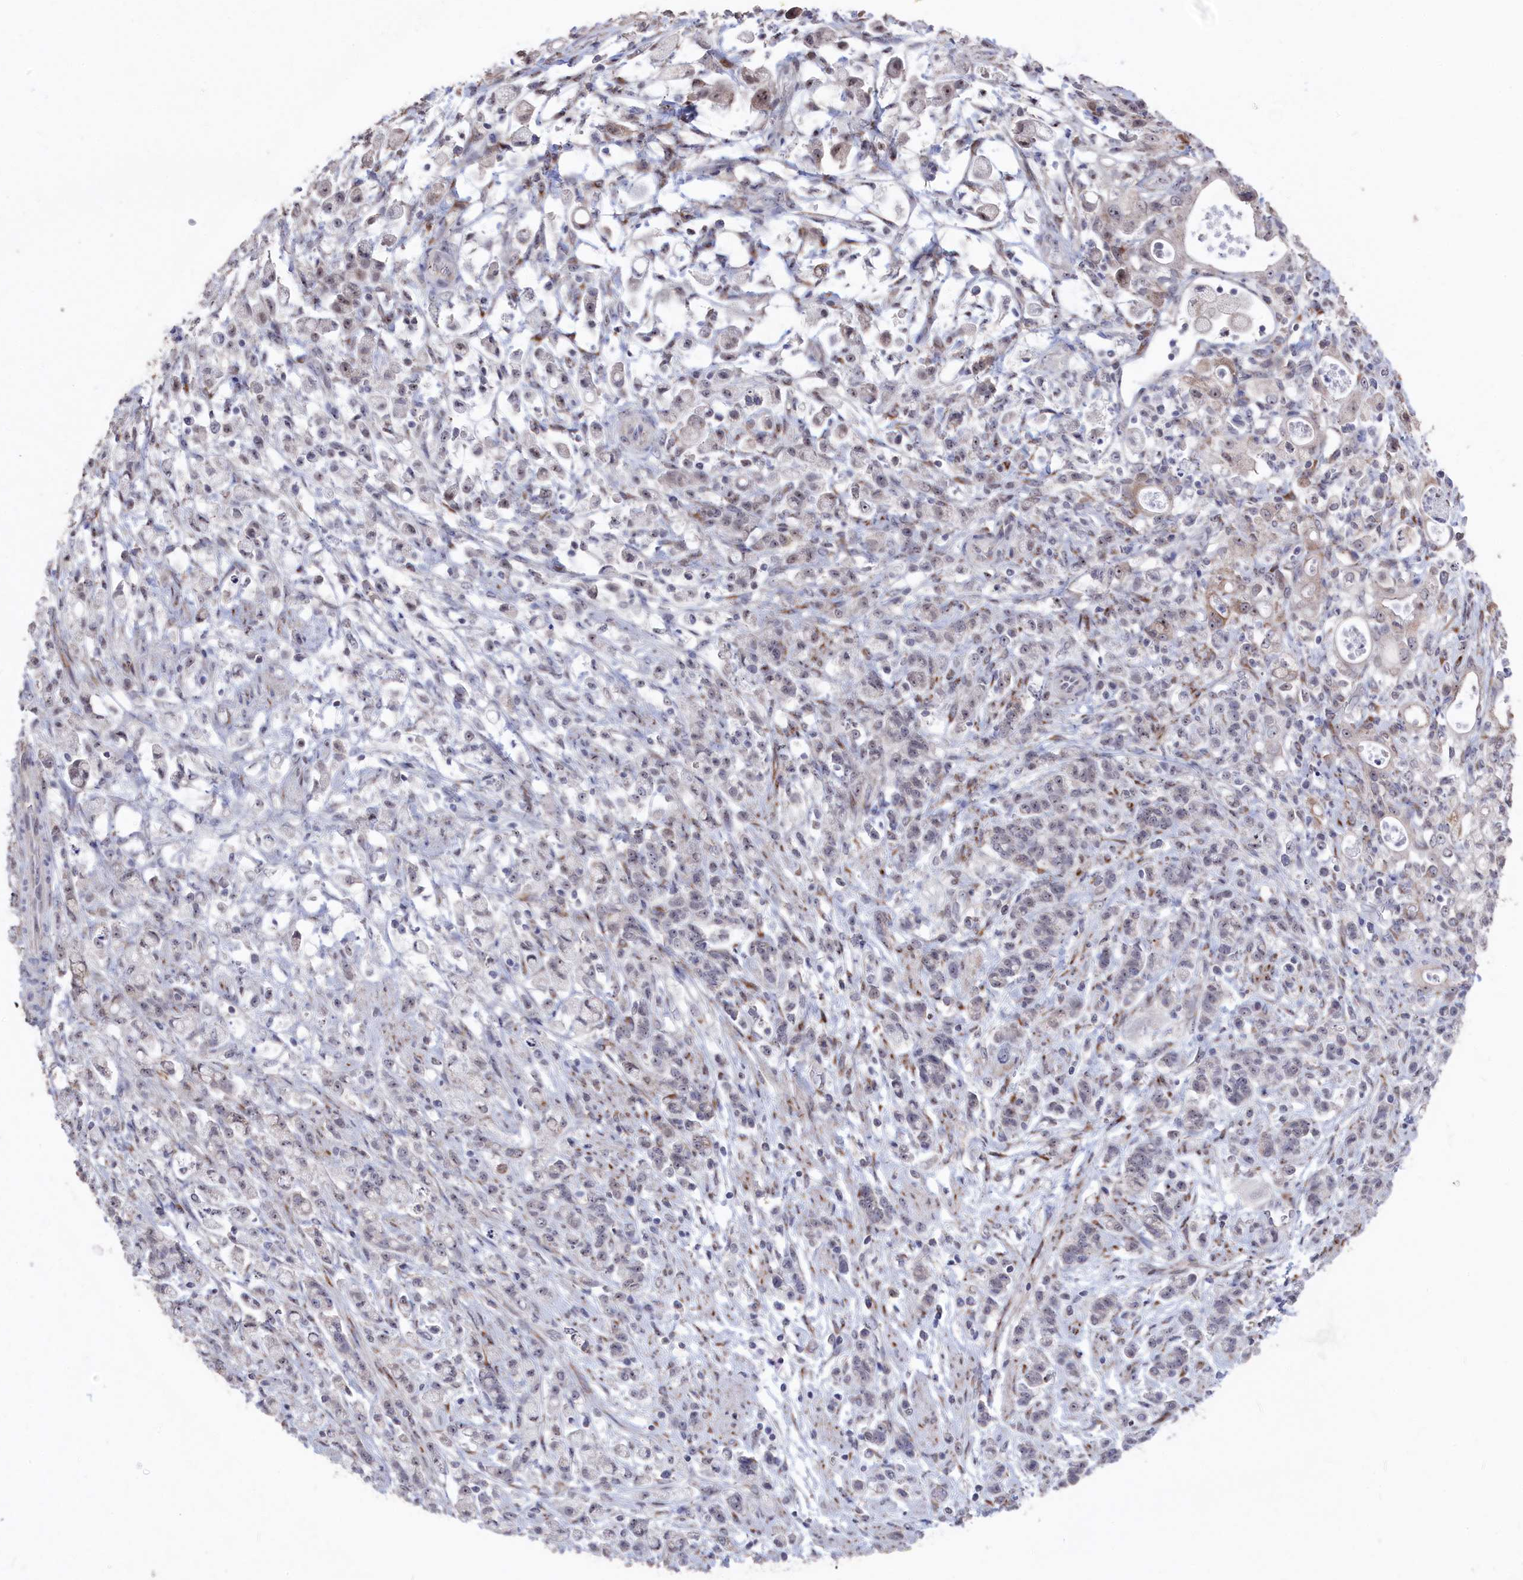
{"staining": {"intensity": "weak", "quantity": "<25%", "location": "cytoplasmic/membranous"}, "tissue": "stomach cancer", "cell_type": "Tumor cells", "image_type": "cancer", "snomed": [{"axis": "morphology", "description": "Adenocarcinoma, NOS"}, {"axis": "topography", "description": "Stomach"}], "caption": "Immunohistochemical staining of adenocarcinoma (stomach) shows no significant positivity in tumor cells.", "gene": "SEMG2", "patient": {"sex": "female", "age": 60}}